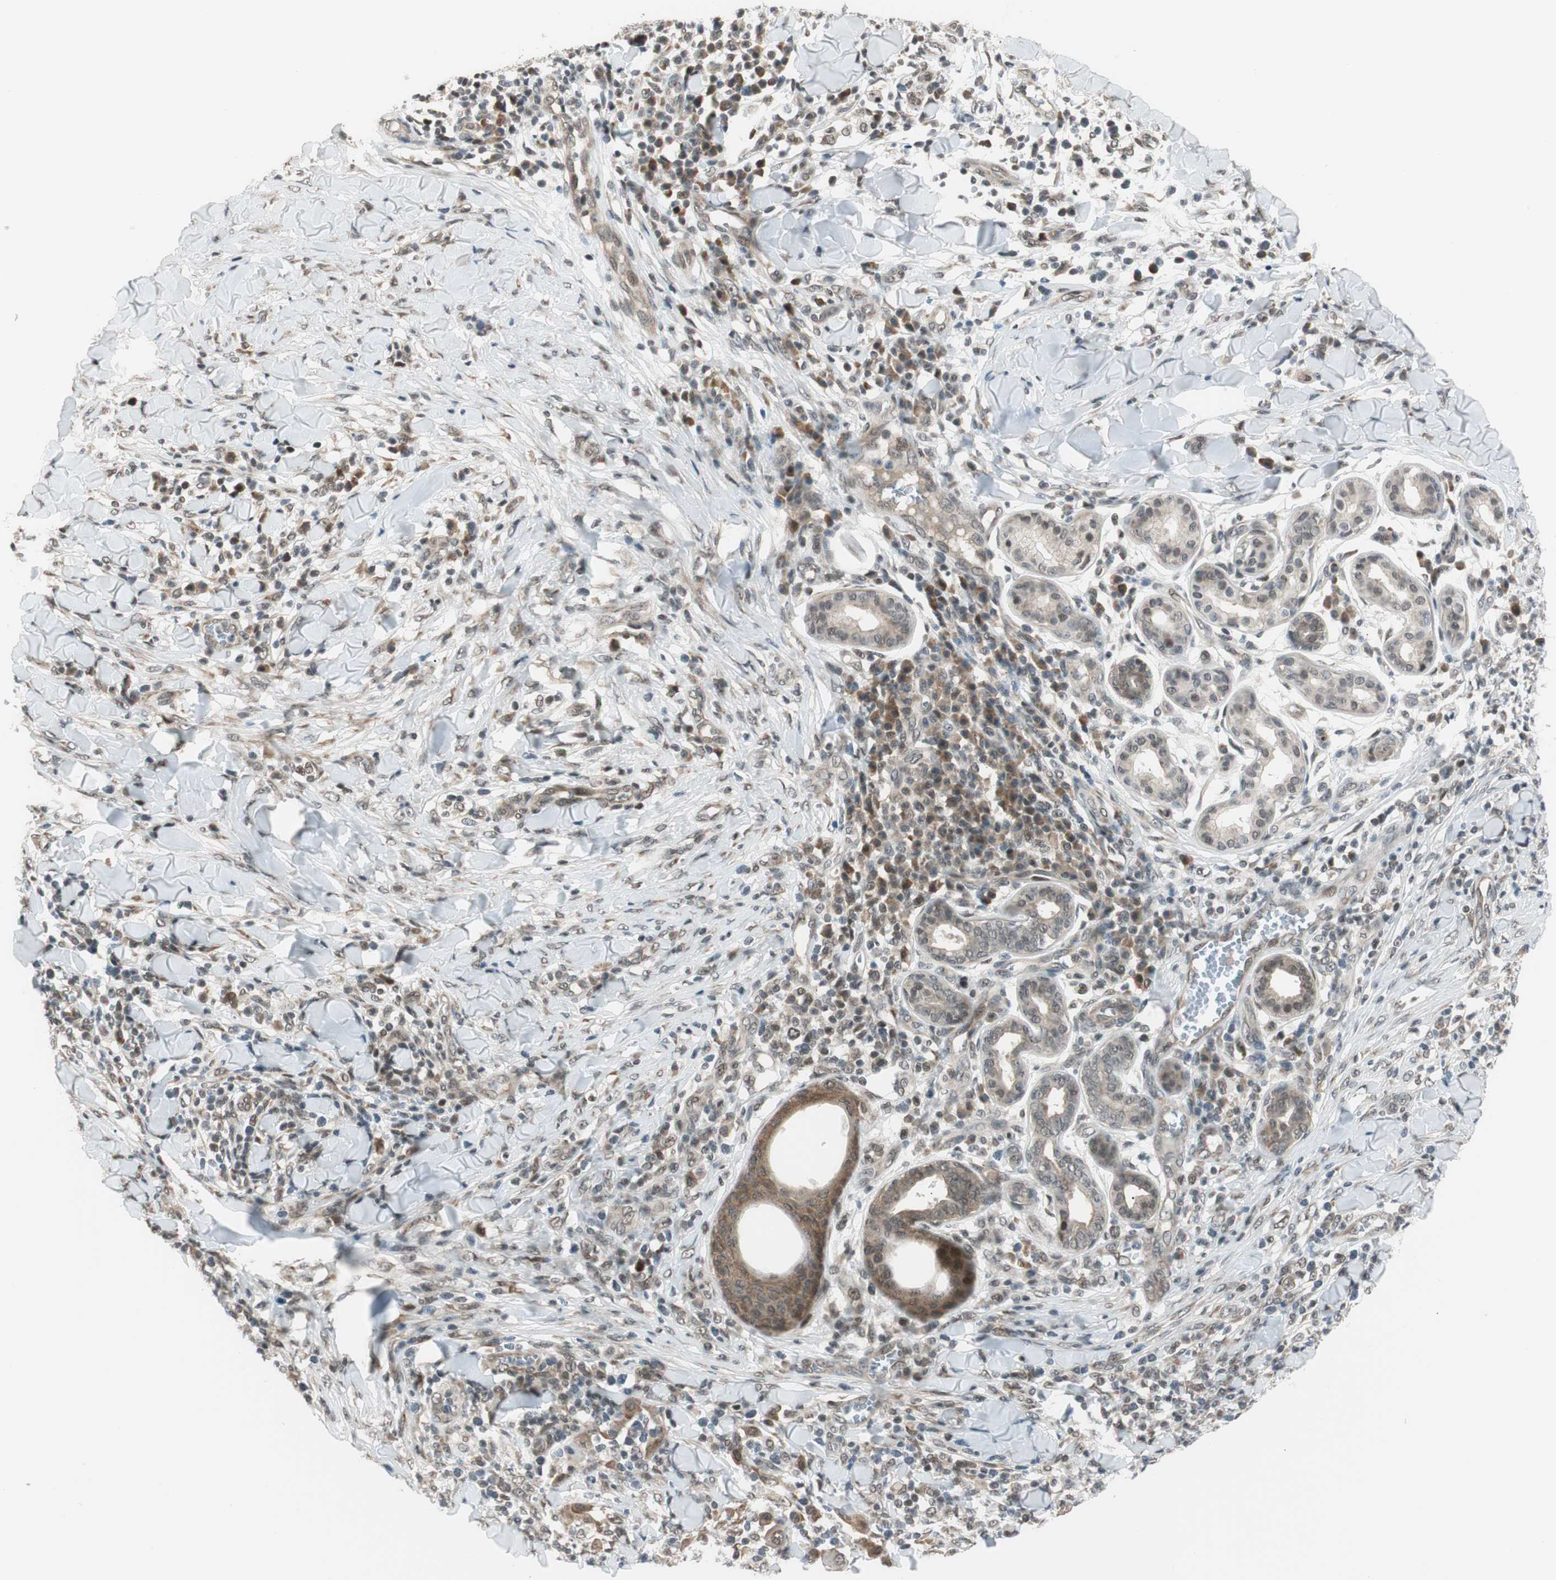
{"staining": {"intensity": "moderate", "quantity": ">75%", "location": "cytoplasmic/membranous"}, "tissue": "skin cancer", "cell_type": "Tumor cells", "image_type": "cancer", "snomed": [{"axis": "morphology", "description": "Squamous cell carcinoma, NOS"}, {"axis": "topography", "description": "Skin"}], "caption": "Protein positivity by immunohistochemistry shows moderate cytoplasmic/membranous positivity in about >75% of tumor cells in skin squamous cell carcinoma. (DAB IHC, brown staining for protein, blue staining for nuclei).", "gene": "BRMS1", "patient": {"sex": "male", "age": 24}}